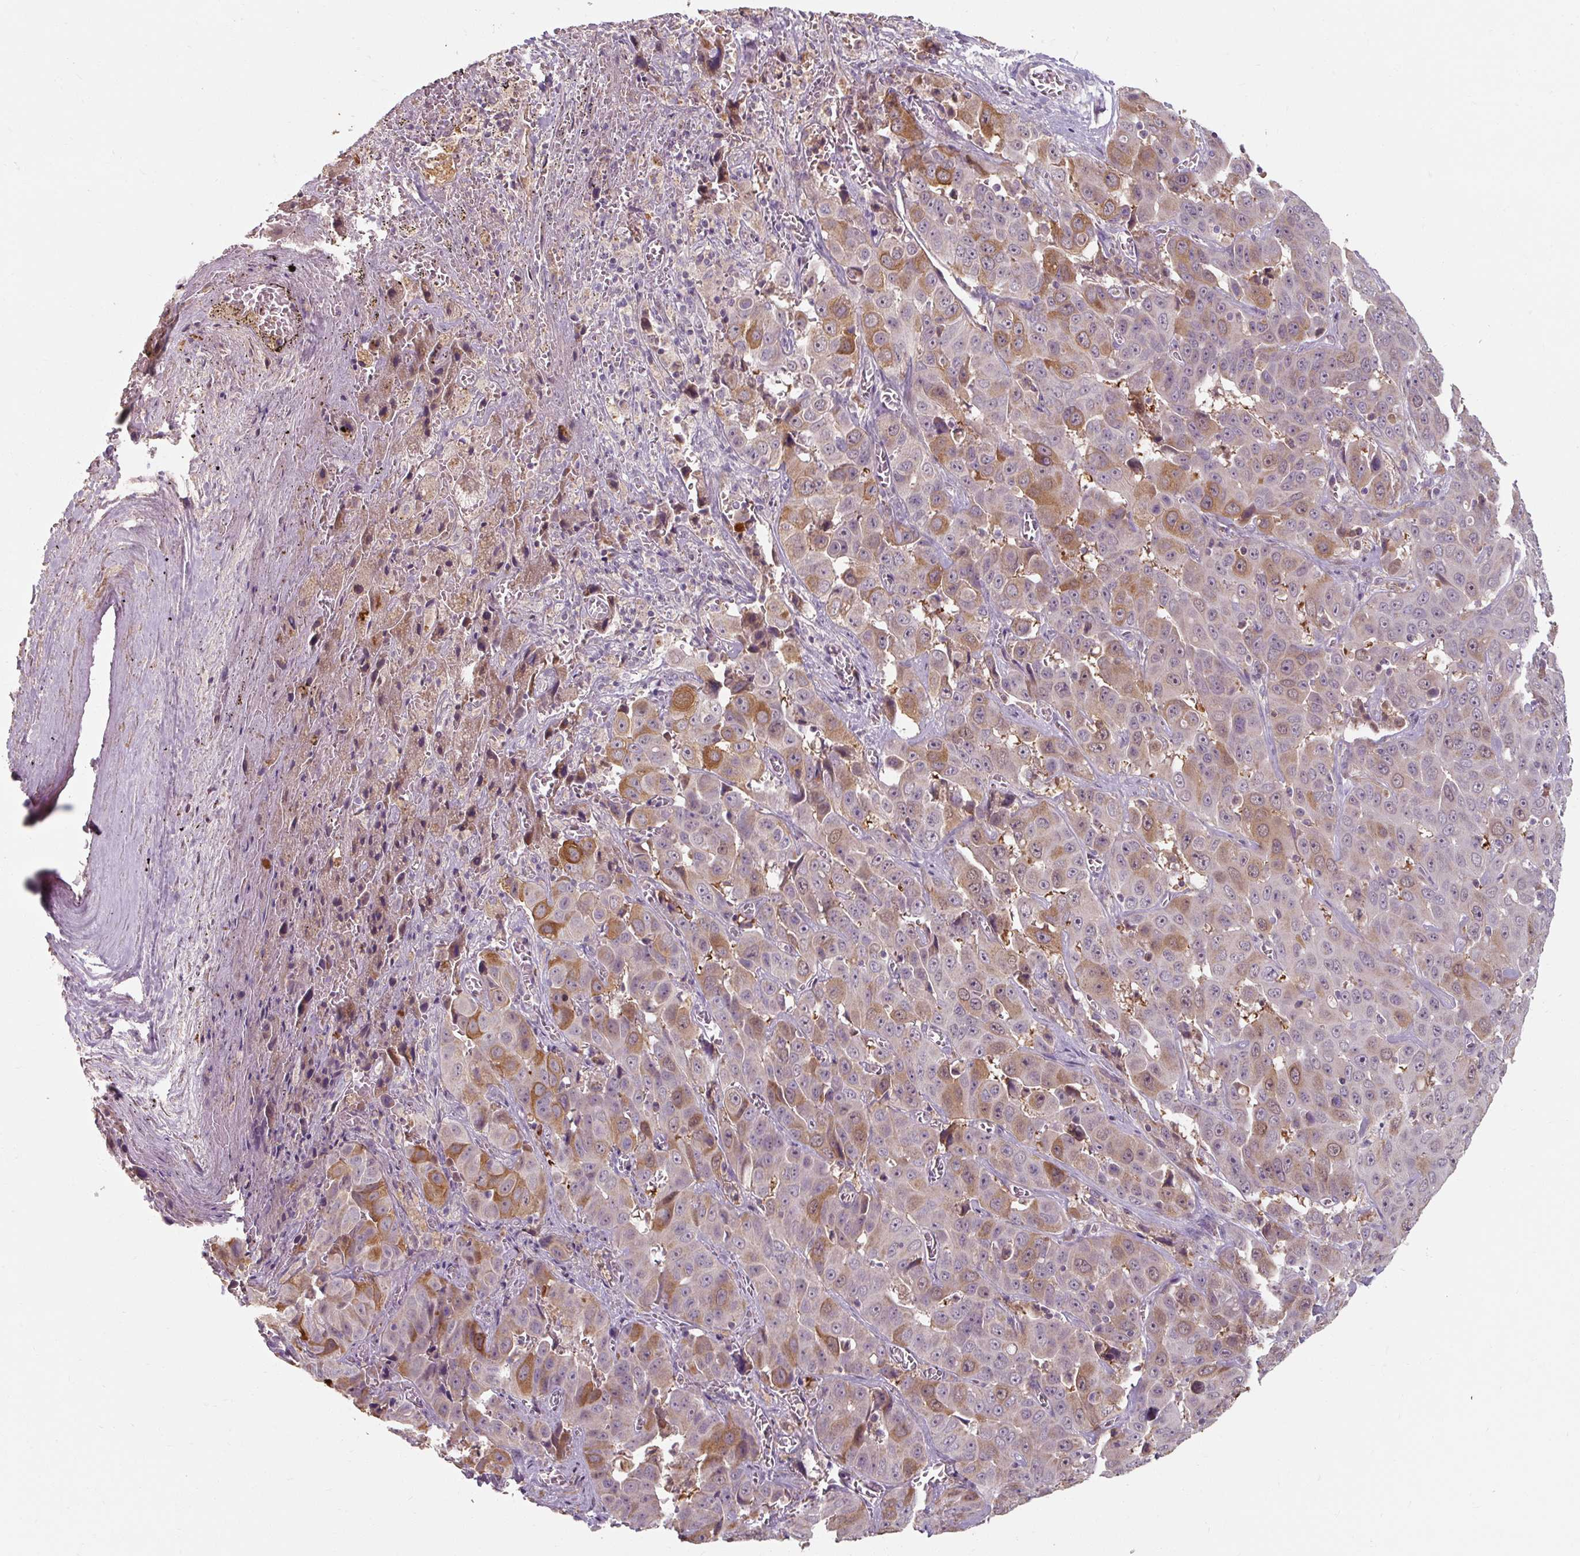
{"staining": {"intensity": "moderate", "quantity": "25%-75%", "location": "cytoplasmic/membranous"}, "tissue": "liver cancer", "cell_type": "Tumor cells", "image_type": "cancer", "snomed": [{"axis": "morphology", "description": "Cholangiocarcinoma"}, {"axis": "topography", "description": "Liver"}], "caption": "Tumor cells demonstrate medium levels of moderate cytoplasmic/membranous positivity in about 25%-75% of cells in liver cancer (cholangiocarcinoma).", "gene": "TSEN54", "patient": {"sex": "female", "age": 52}}